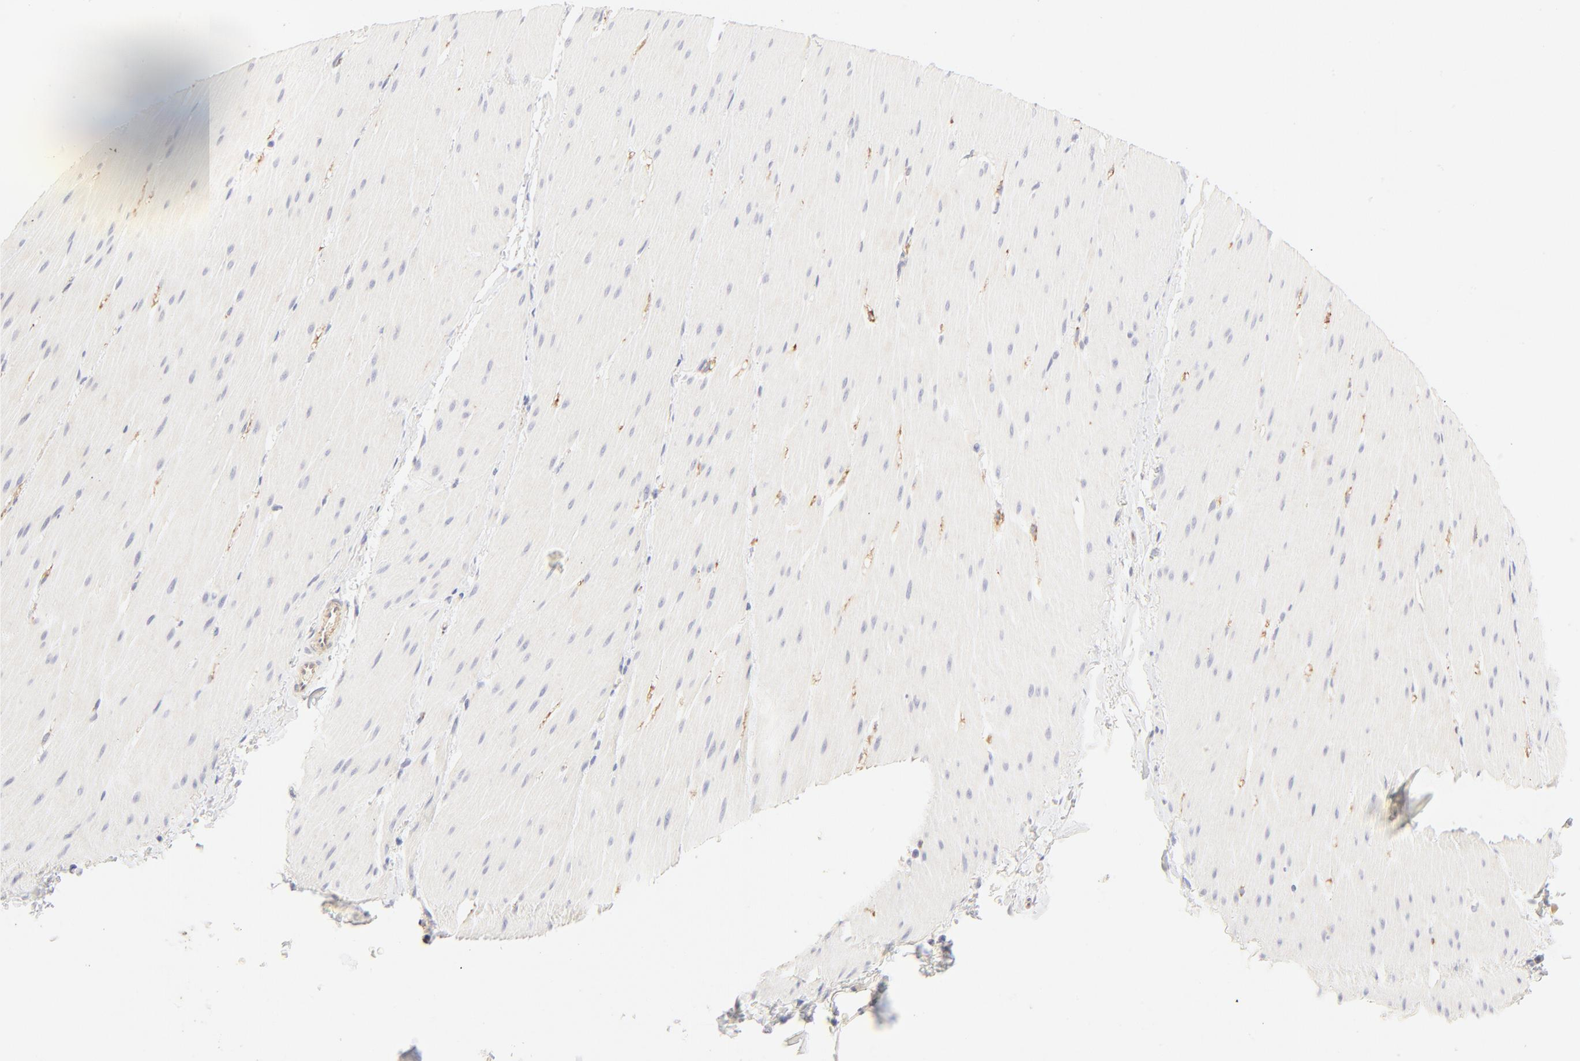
{"staining": {"intensity": "negative", "quantity": "none", "location": "none"}, "tissue": "smooth muscle", "cell_type": "Smooth muscle cells", "image_type": "normal", "snomed": [{"axis": "morphology", "description": "Normal tissue, NOS"}, {"axis": "topography", "description": "Smooth muscle"}, {"axis": "topography", "description": "Colon"}], "caption": "IHC of unremarkable human smooth muscle exhibits no staining in smooth muscle cells. (Immunohistochemistry (ihc), brightfield microscopy, high magnification).", "gene": "NKX2", "patient": {"sex": "male", "age": 67}}